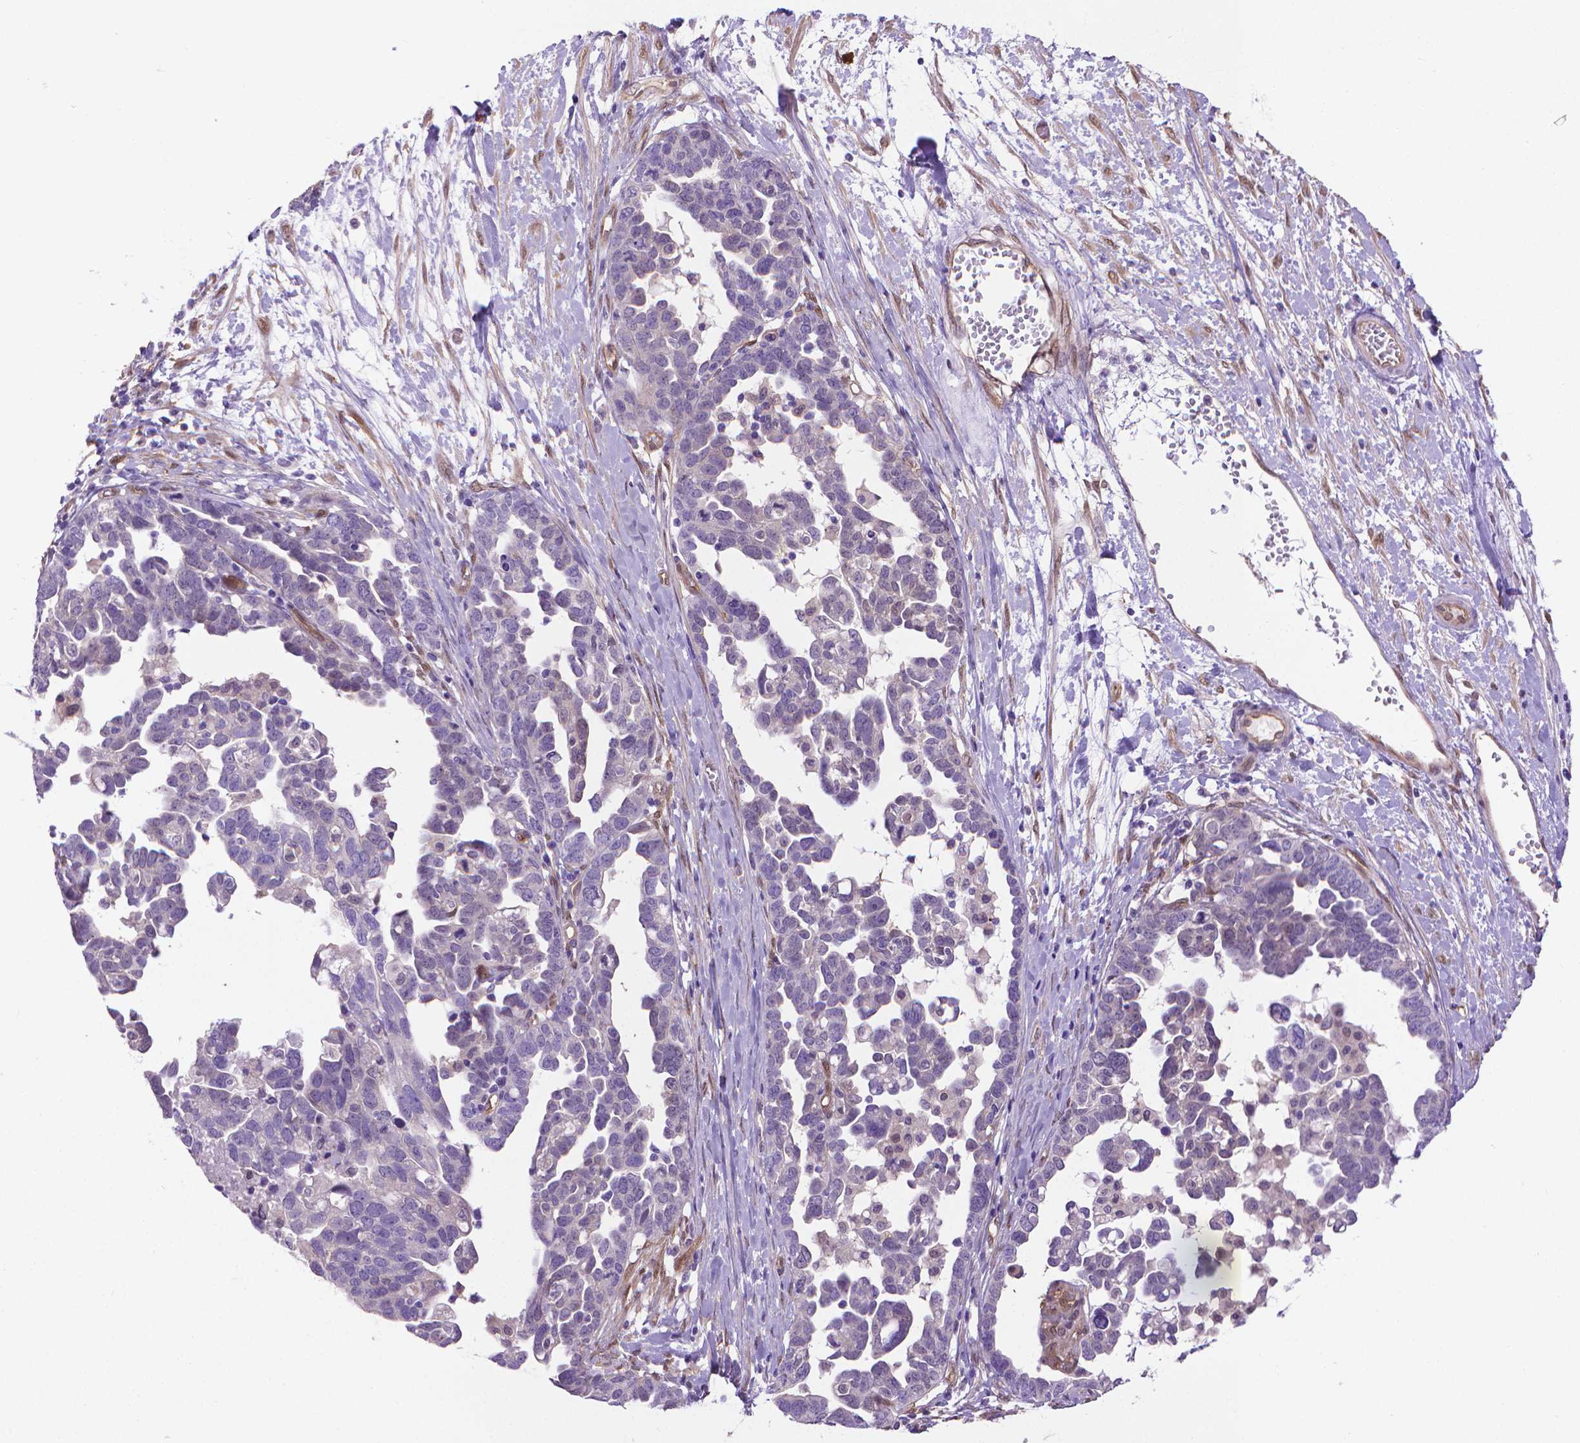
{"staining": {"intensity": "negative", "quantity": "none", "location": "none"}, "tissue": "ovarian cancer", "cell_type": "Tumor cells", "image_type": "cancer", "snomed": [{"axis": "morphology", "description": "Cystadenocarcinoma, serous, NOS"}, {"axis": "topography", "description": "Ovary"}], "caption": "High magnification brightfield microscopy of ovarian cancer stained with DAB (brown) and counterstained with hematoxylin (blue): tumor cells show no significant positivity.", "gene": "CLIC4", "patient": {"sex": "female", "age": 54}}